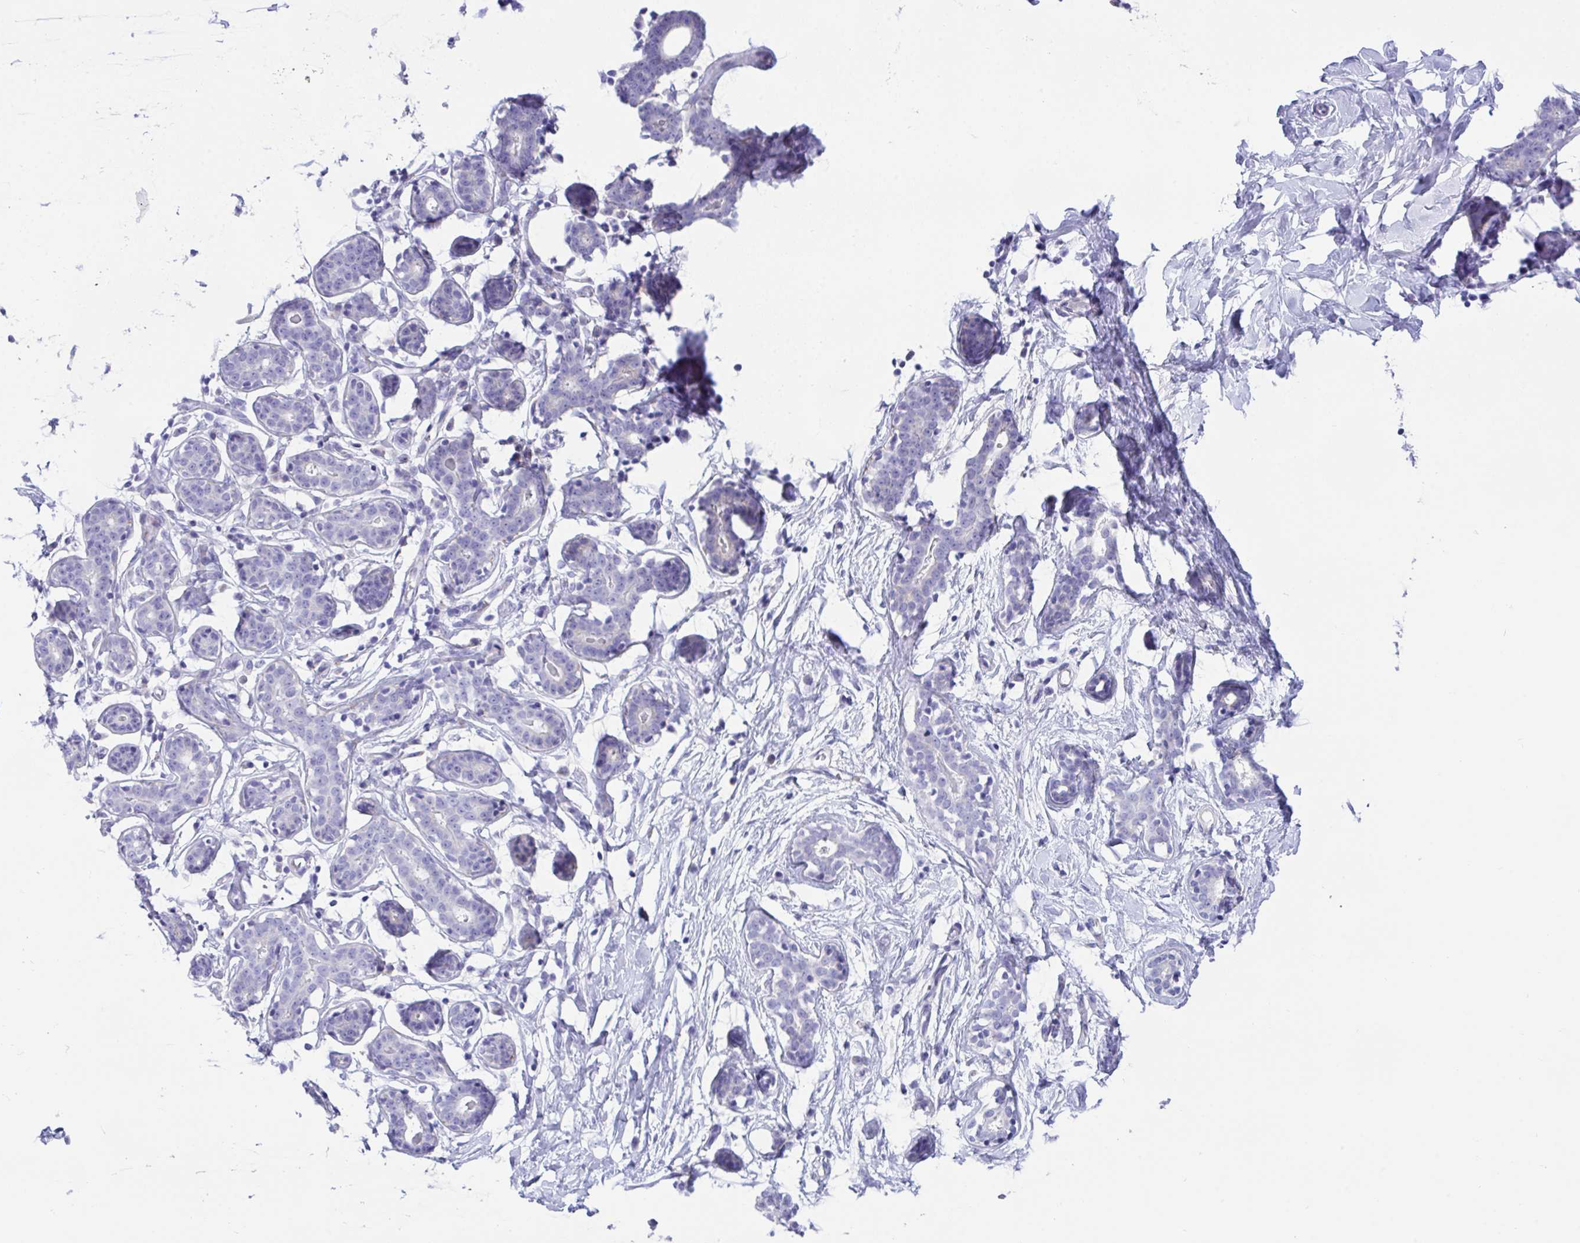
{"staining": {"intensity": "negative", "quantity": "none", "location": "none"}, "tissue": "breast", "cell_type": "Adipocytes", "image_type": "normal", "snomed": [{"axis": "morphology", "description": "Normal tissue, NOS"}, {"axis": "topography", "description": "Breast"}], "caption": "A histopathology image of human breast is negative for staining in adipocytes. Brightfield microscopy of IHC stained with DAB (brown) and hematoxylin (blue), captured at high magnification.", "gene": "TMEM106B", "patient": {"sex": "female", "age": 27}}